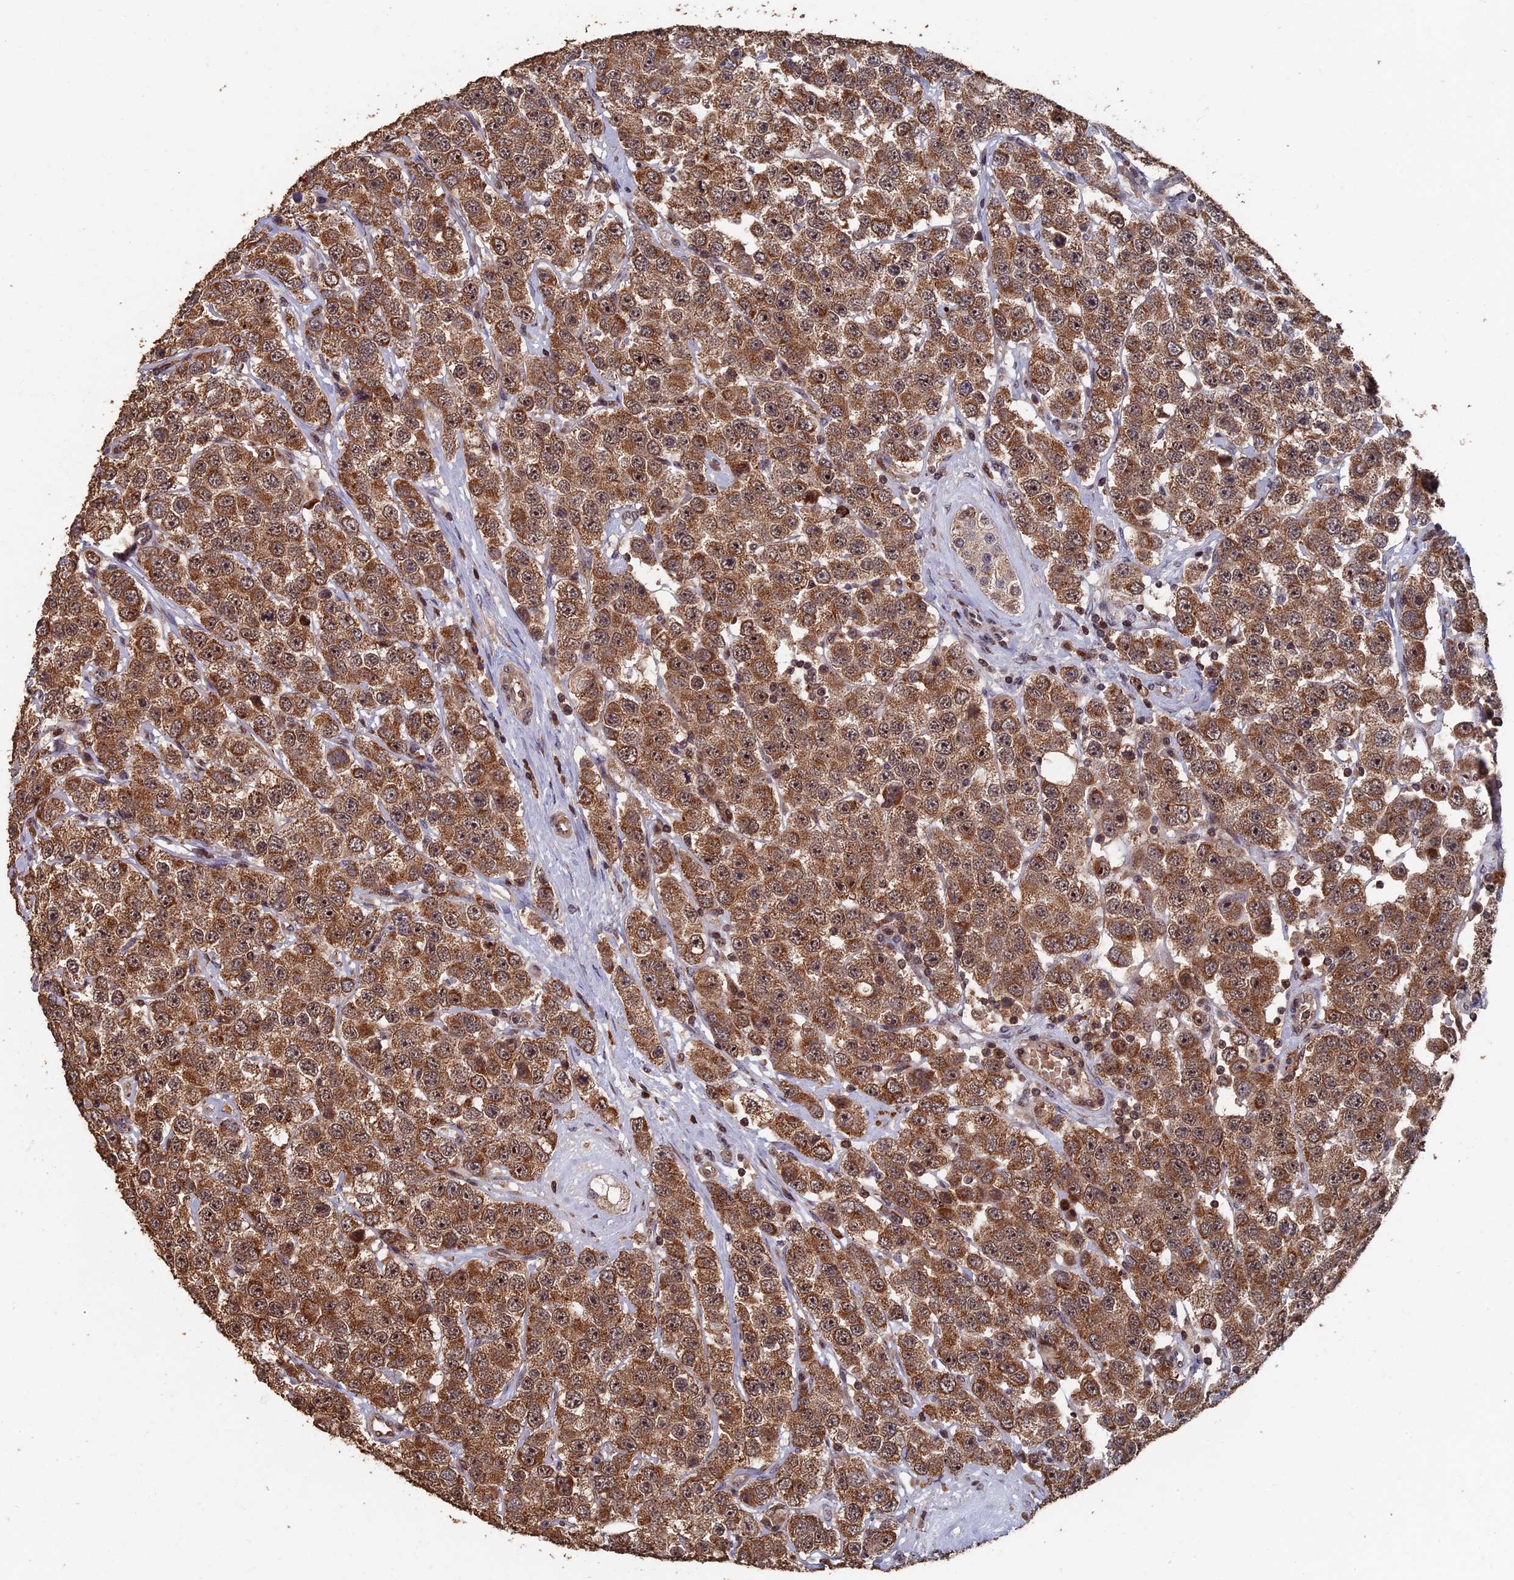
{"staining": {"intensity": "moderate", "quantity": ">75%", "location": "cytoplasmic/membranous,nuclear"}, "tissue": "testis cancer", "cell_type": "Tumor cells", "image_type": "cancer", "snomed": [{"axis": "morphology", "description": "Seminoma, NOS"}, {"axis": "topography", "description": "Testis"}], "caption": "A photomicrograph of human seminoma (testis) stained for a protein reveals moderate cytoplasmic/membranous and nuclear brown staining in tumor cells.", "gene": "RASGRF1", "patient": {"sex": "male", "age": 28}}